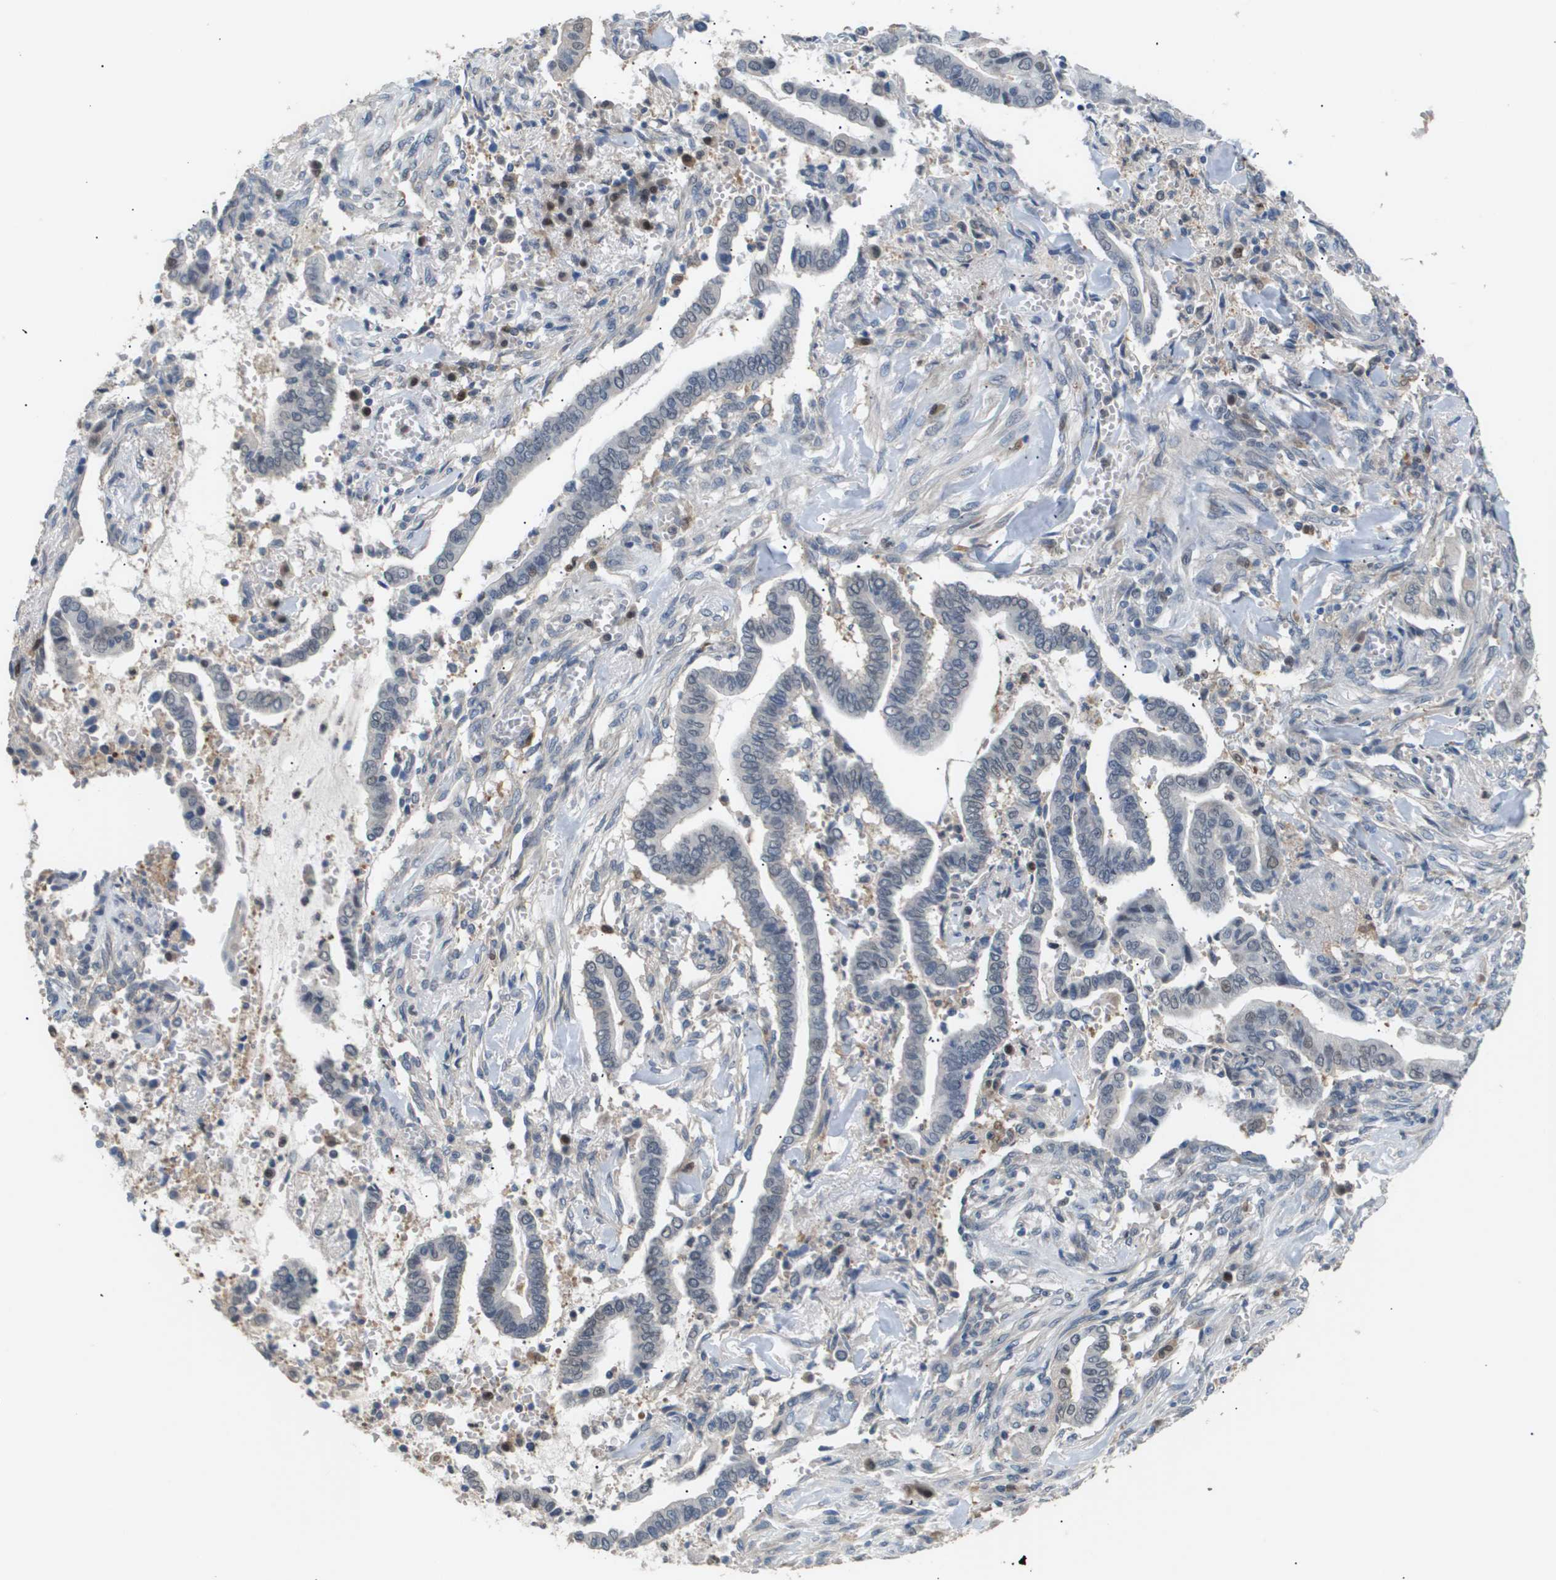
{"staining": {"intensity": "negative", "quantity": "none", "location": "none"}, "tissue": "cervical cancer", "cell_type": "Tumor cells", "image_type": "cancer", "snomed": [{"axis": "morphology", "description": "Adenocarcinoma, NOS"}, {"axis": "topography", "description": "Cervix"}], "caption": "Tumor cells are negative for protein expression in human adenocarcinoma (cervical).", "gene": "AKR1A1", "patient": {"sex": "female", "age": 44}}